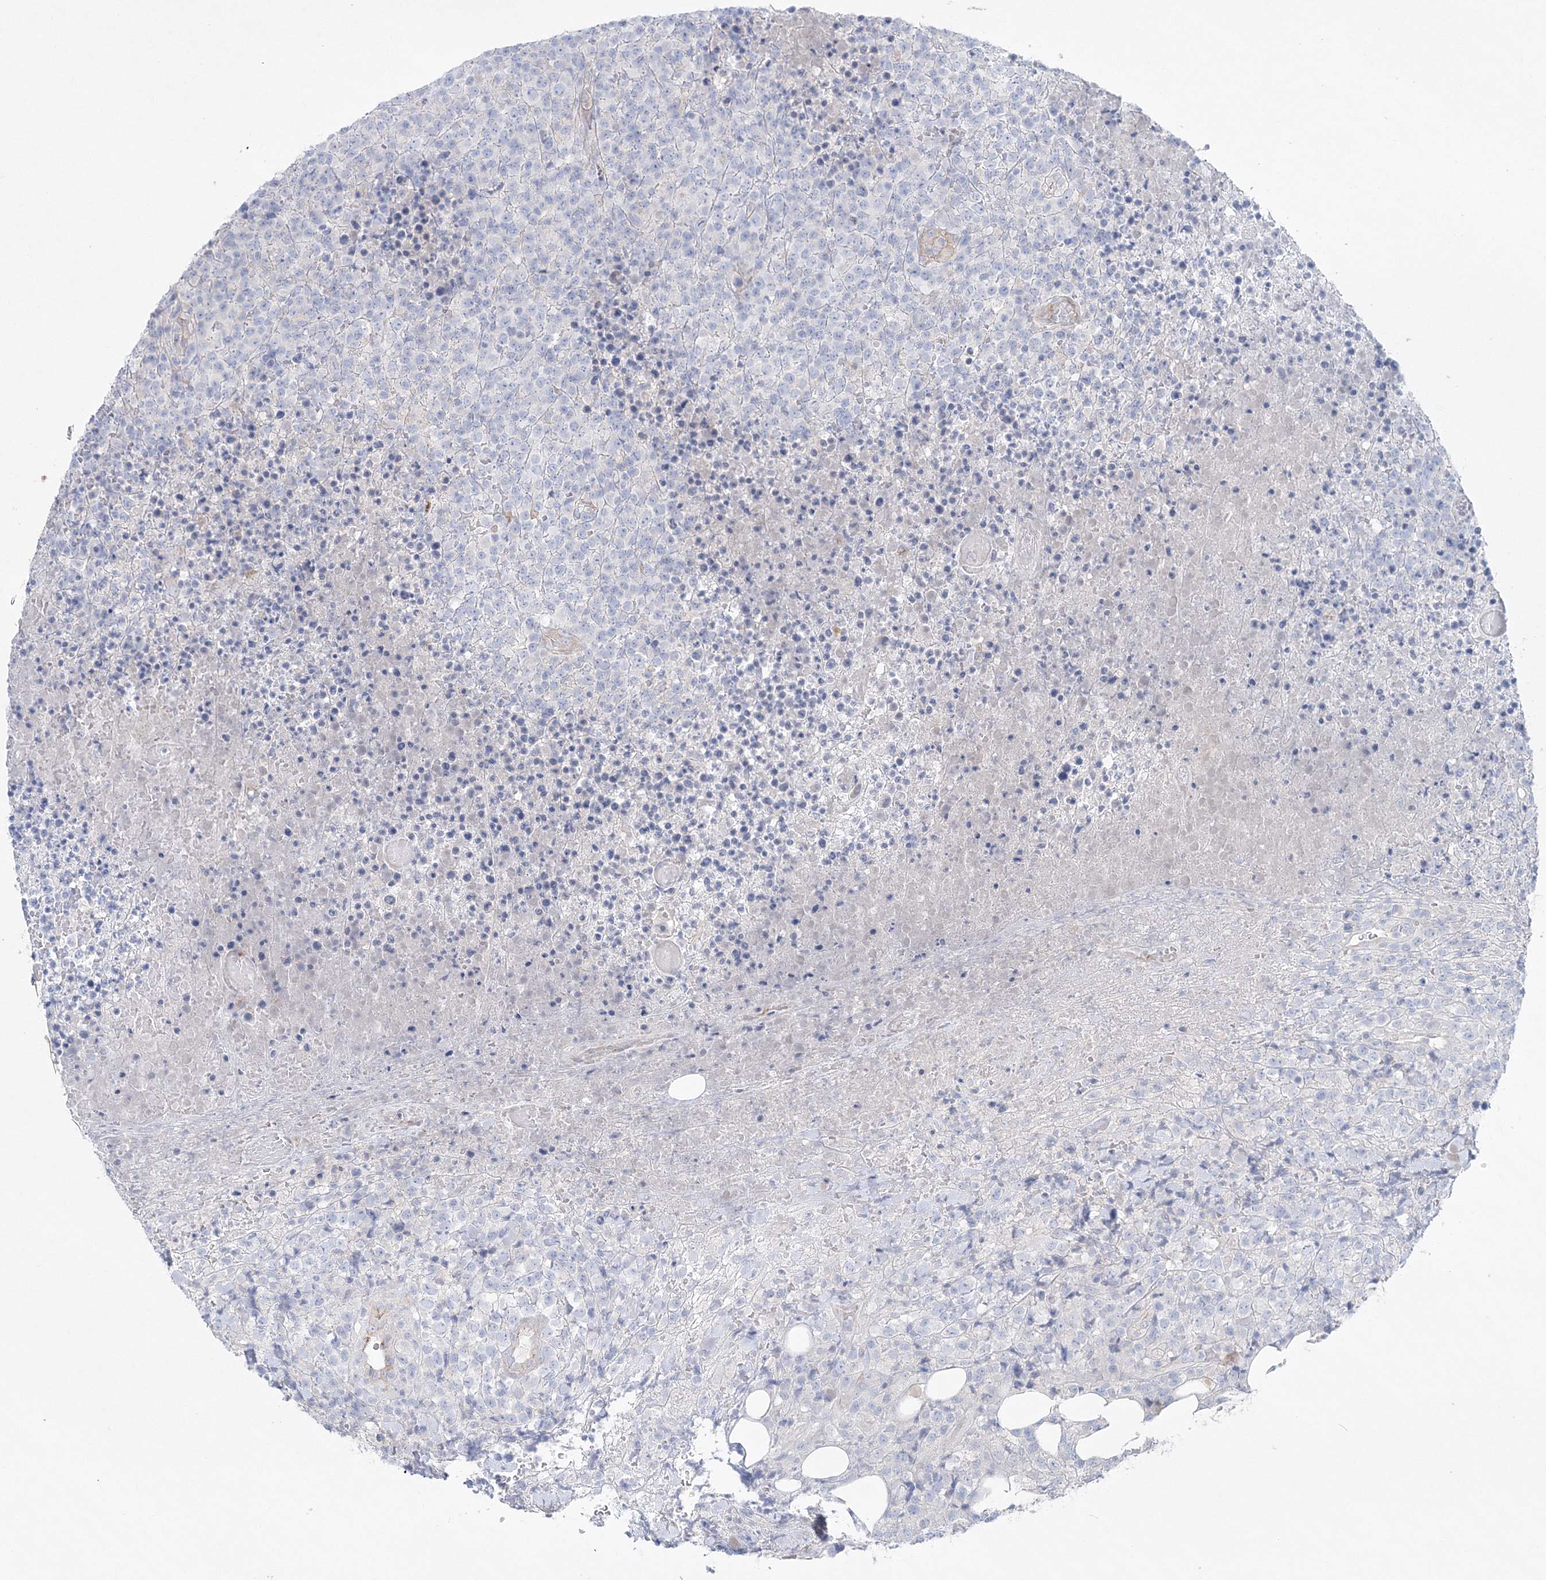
{"staining": {"intensity": "negative", "quantity": "none", "location": "none"}, "tissue": "lymphoma", "cell_type": "Tumor cells", "image_type": "cancer", "snomed": [{"axis": "morphology", "description": "Malignant lymphoma, non-Hodgkin's type, High grade"}, {"axis": "topography", "description": "Lymph node"}], "caption": "This is an immunohistochemistry histopathology image of human high-grade malignant lymphoma, non-Hodgkin's type. There is no positivity in tumor cells.", "gene": "NAA40", "patient": {"sex": "male", "age": 13}}